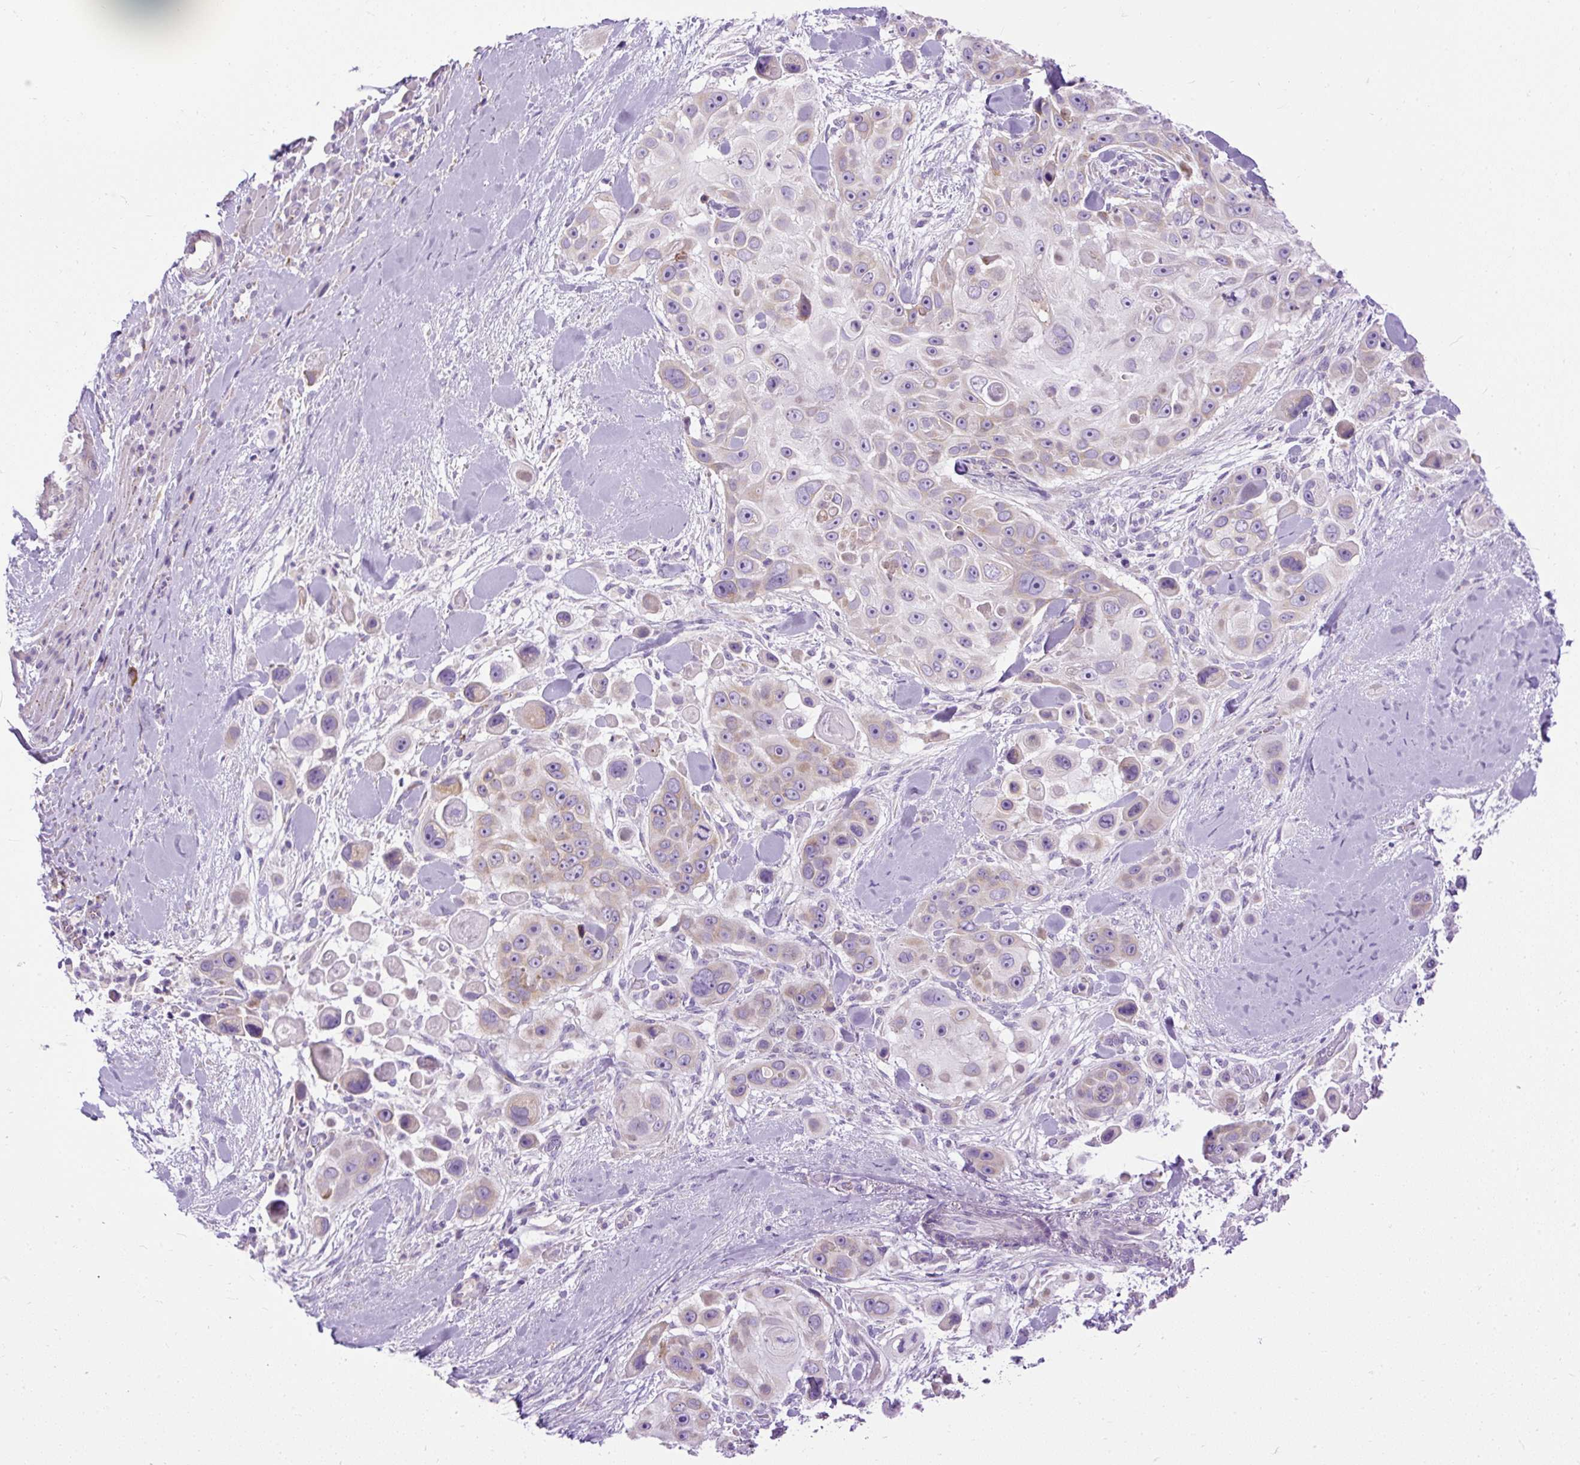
{"staining": {"intensity": "weak", "quantity": "25%-75%", "location": "cytoplasmic/membranous"}, "tissue": "skin cancer", "cell_type": "Tumor cells", "image_type": "cancer", "snomed": [{"axis": "morphology", "description": "Squamous cell carcinoma, NOS"}, {"axis": "topography", "description": "Skin"}], "caption": "Human skin cancer (squamous cell carcinoma) stained with a protein marker displays weak staining in tumor cells.", "gene": "SYBU", "patient": {"sex": "male", "age": 67}}